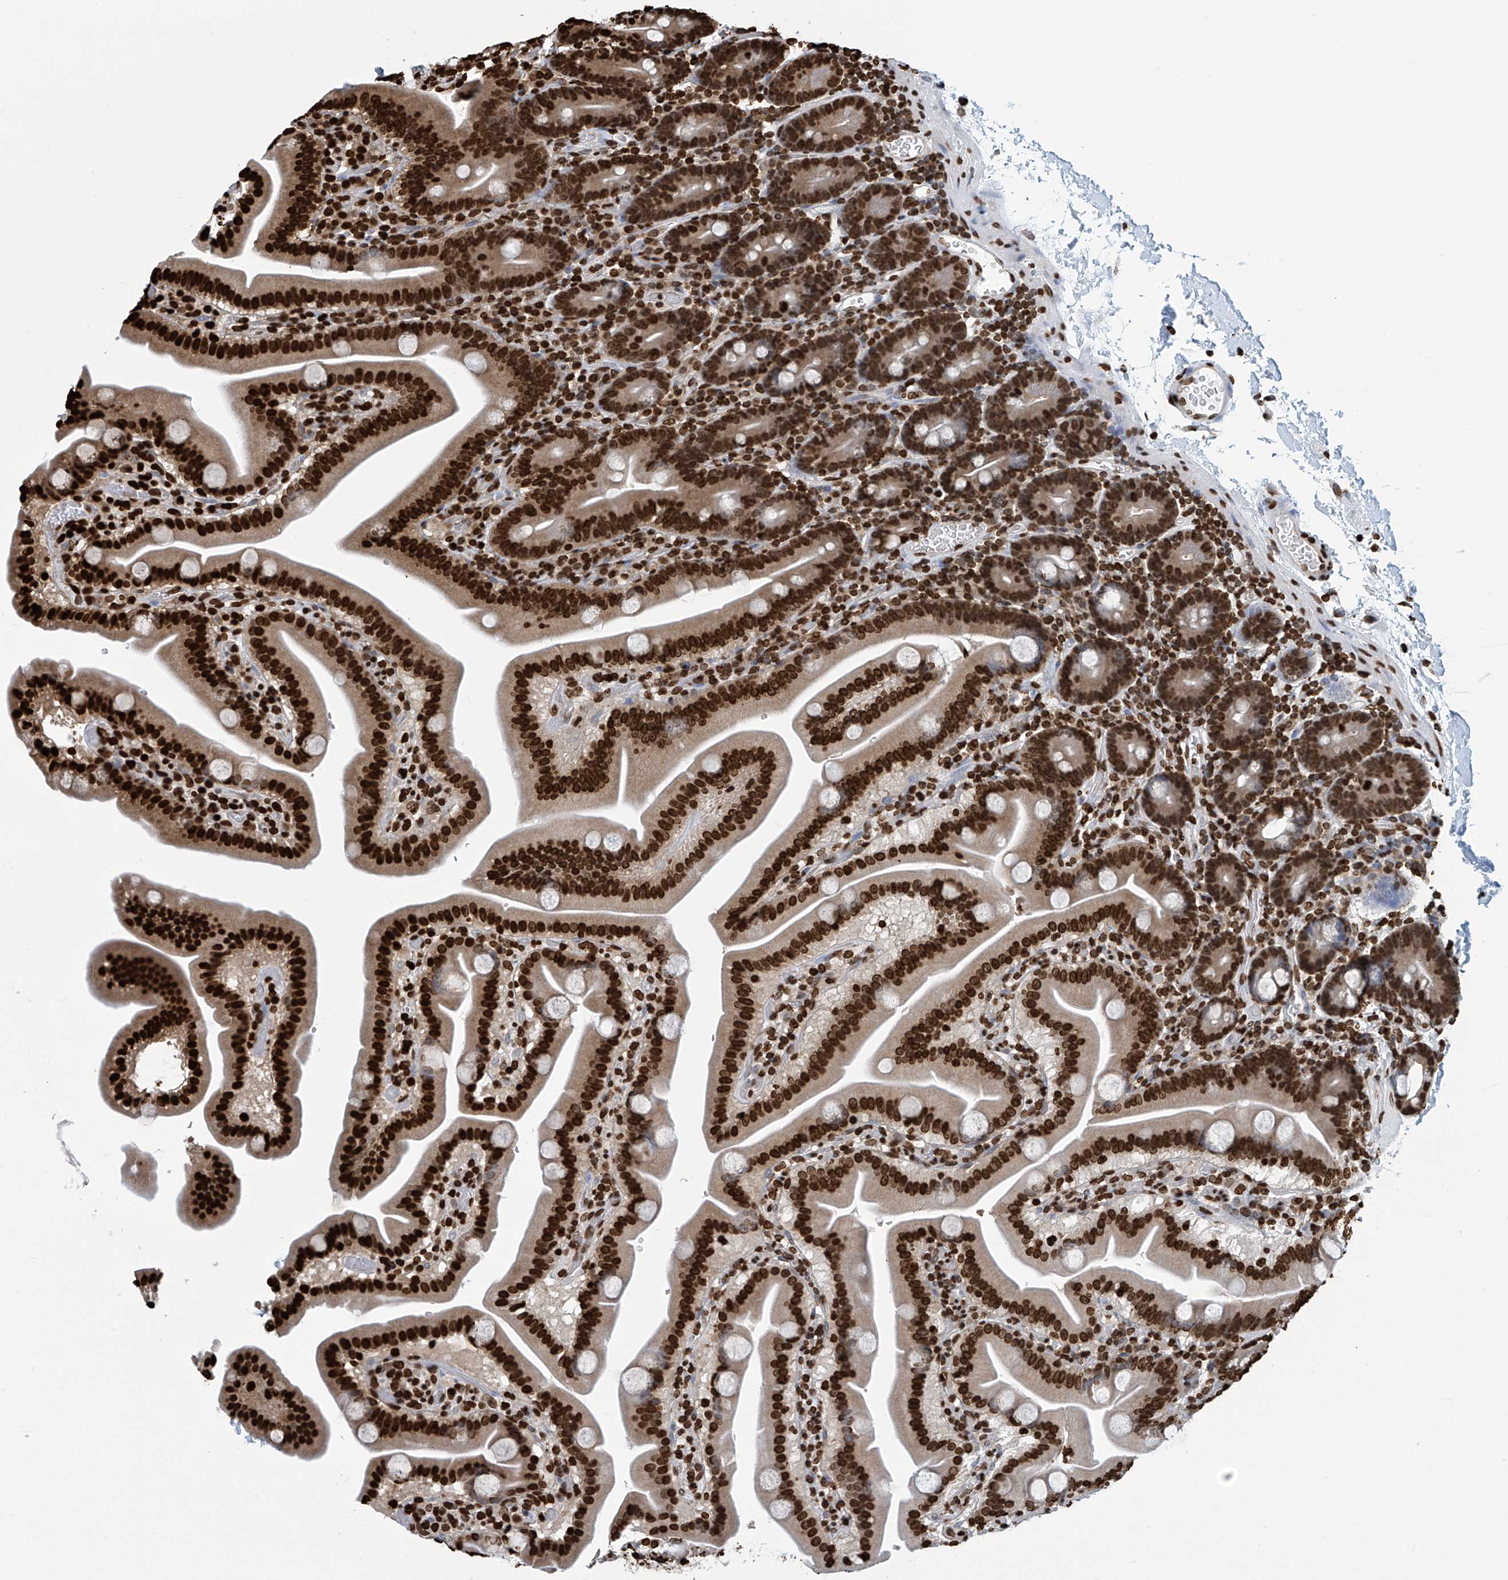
{"staining": {"intensity": "strong", "quantity": ">75%", "location": "nuclear"}, "tissue": "duodenum", "cell_type": "Glandular cells", "image_type": "normal", "snomed": [{"axis": "morphology", "description": "Normal tissue, NOS"}, {"axis": "topography", "description": "Duodenum"}], "caption": "Duodenum stained for a protein (brown) demonstrates strong nuclear positive staining in approximately >75% of glandular cells.", "gene": "DPPA2", "patient": {"sex": "male", "age": 55}}